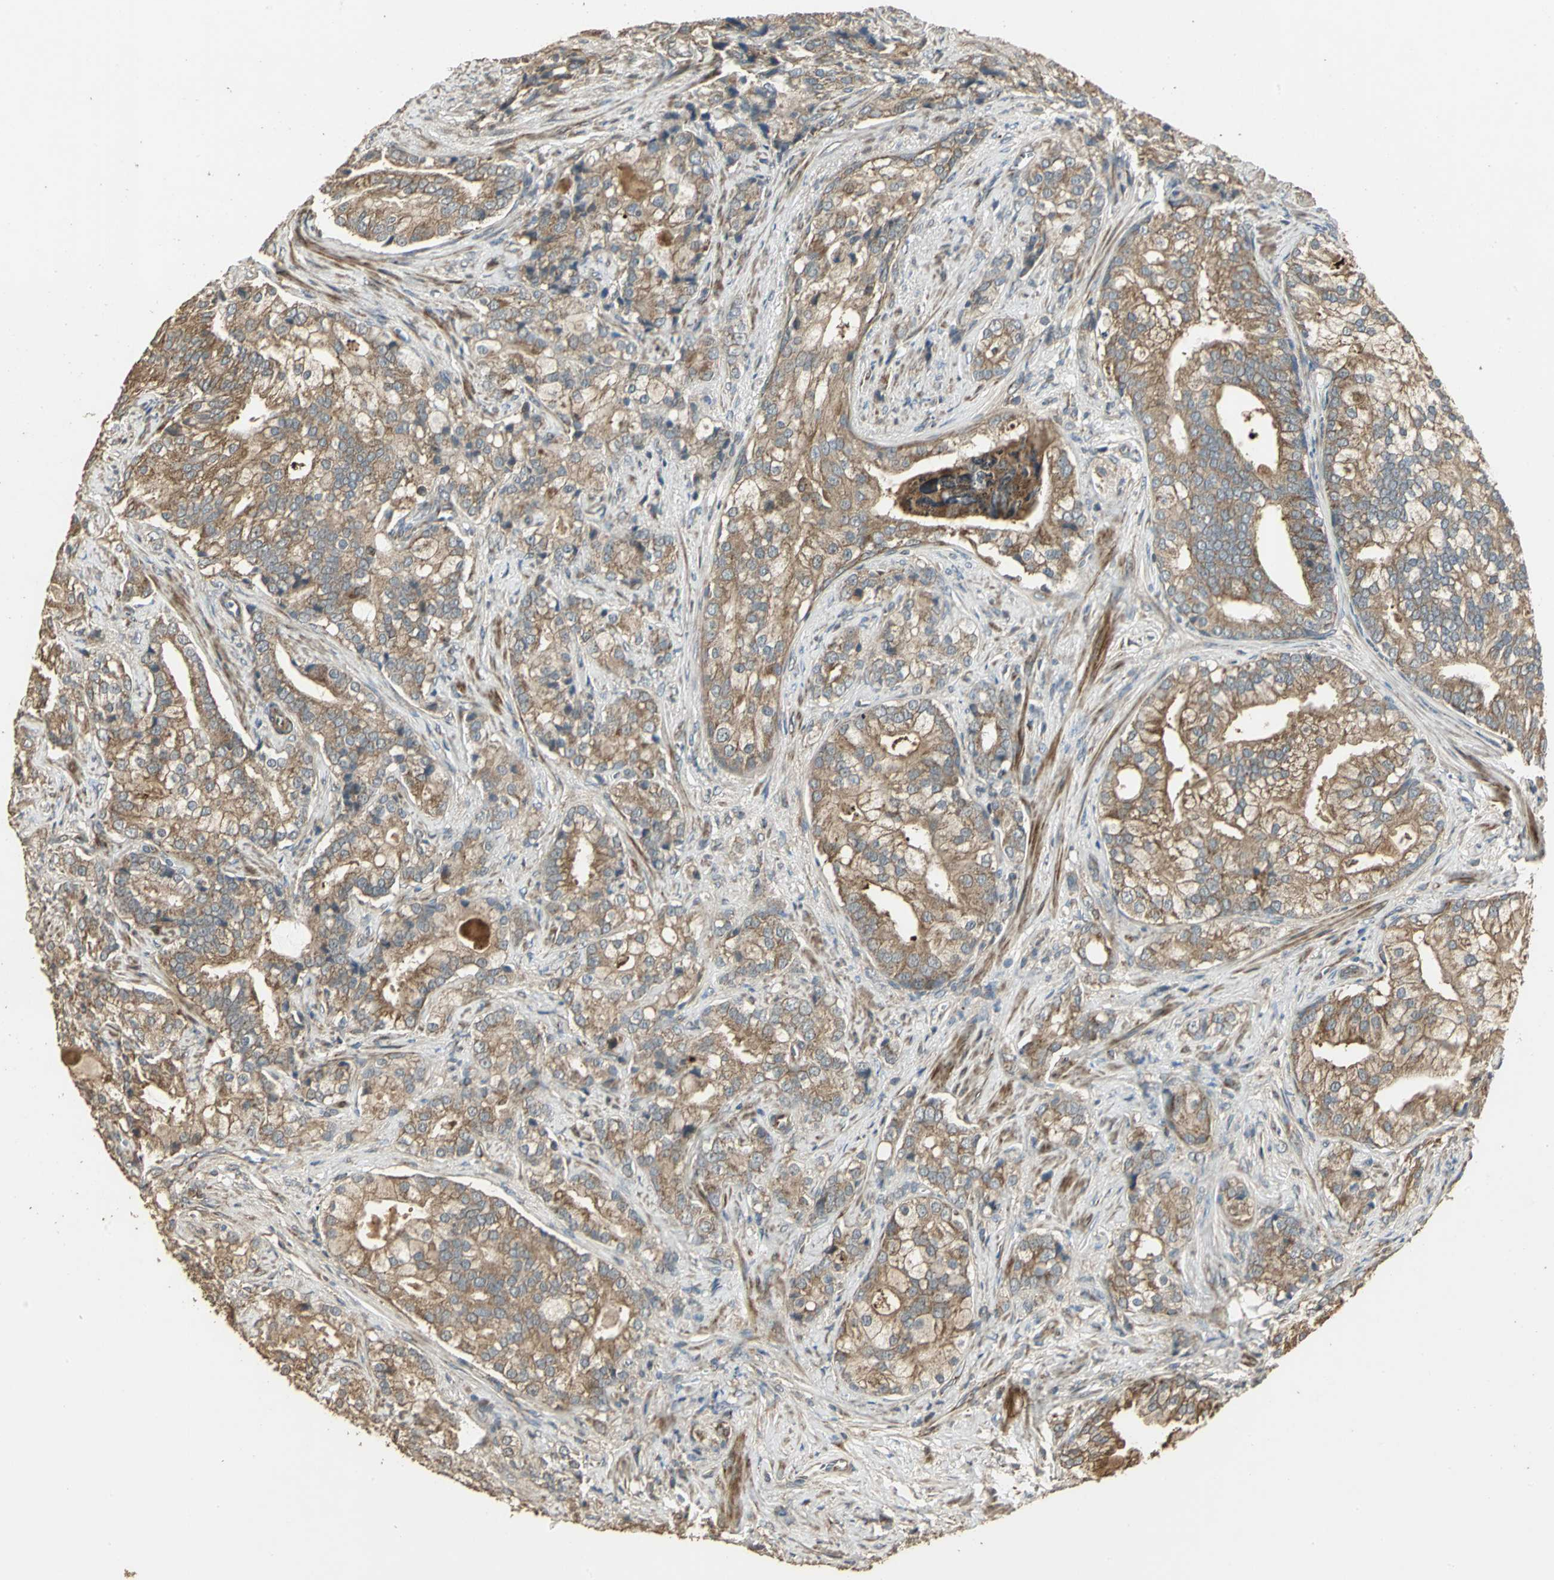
{"staining": {"intensity": "moderate", "quantity": ">75%", "location": "cytoplasmic/membranous"}, "tissue": "prostate cancer", "cell_type": "Tumor cells", "image_type": "cancer", "snomed": [{"axis": "morphology", "description": "Adenocarcinoma, Low grade"}, {"axis": "topography", "description": "Prostate"}], "caption": "Immunohistochemistry (IHC) of human prostate low-grade adenocarcinoma exhibits medium levels of moderate cytoplasmic/membranous staining in about >75% of tumor cells. (IHC, brightfield microscopy, high magnification).", "gene": "KANK1", "patient": {"sex": "male", "age": 58}}